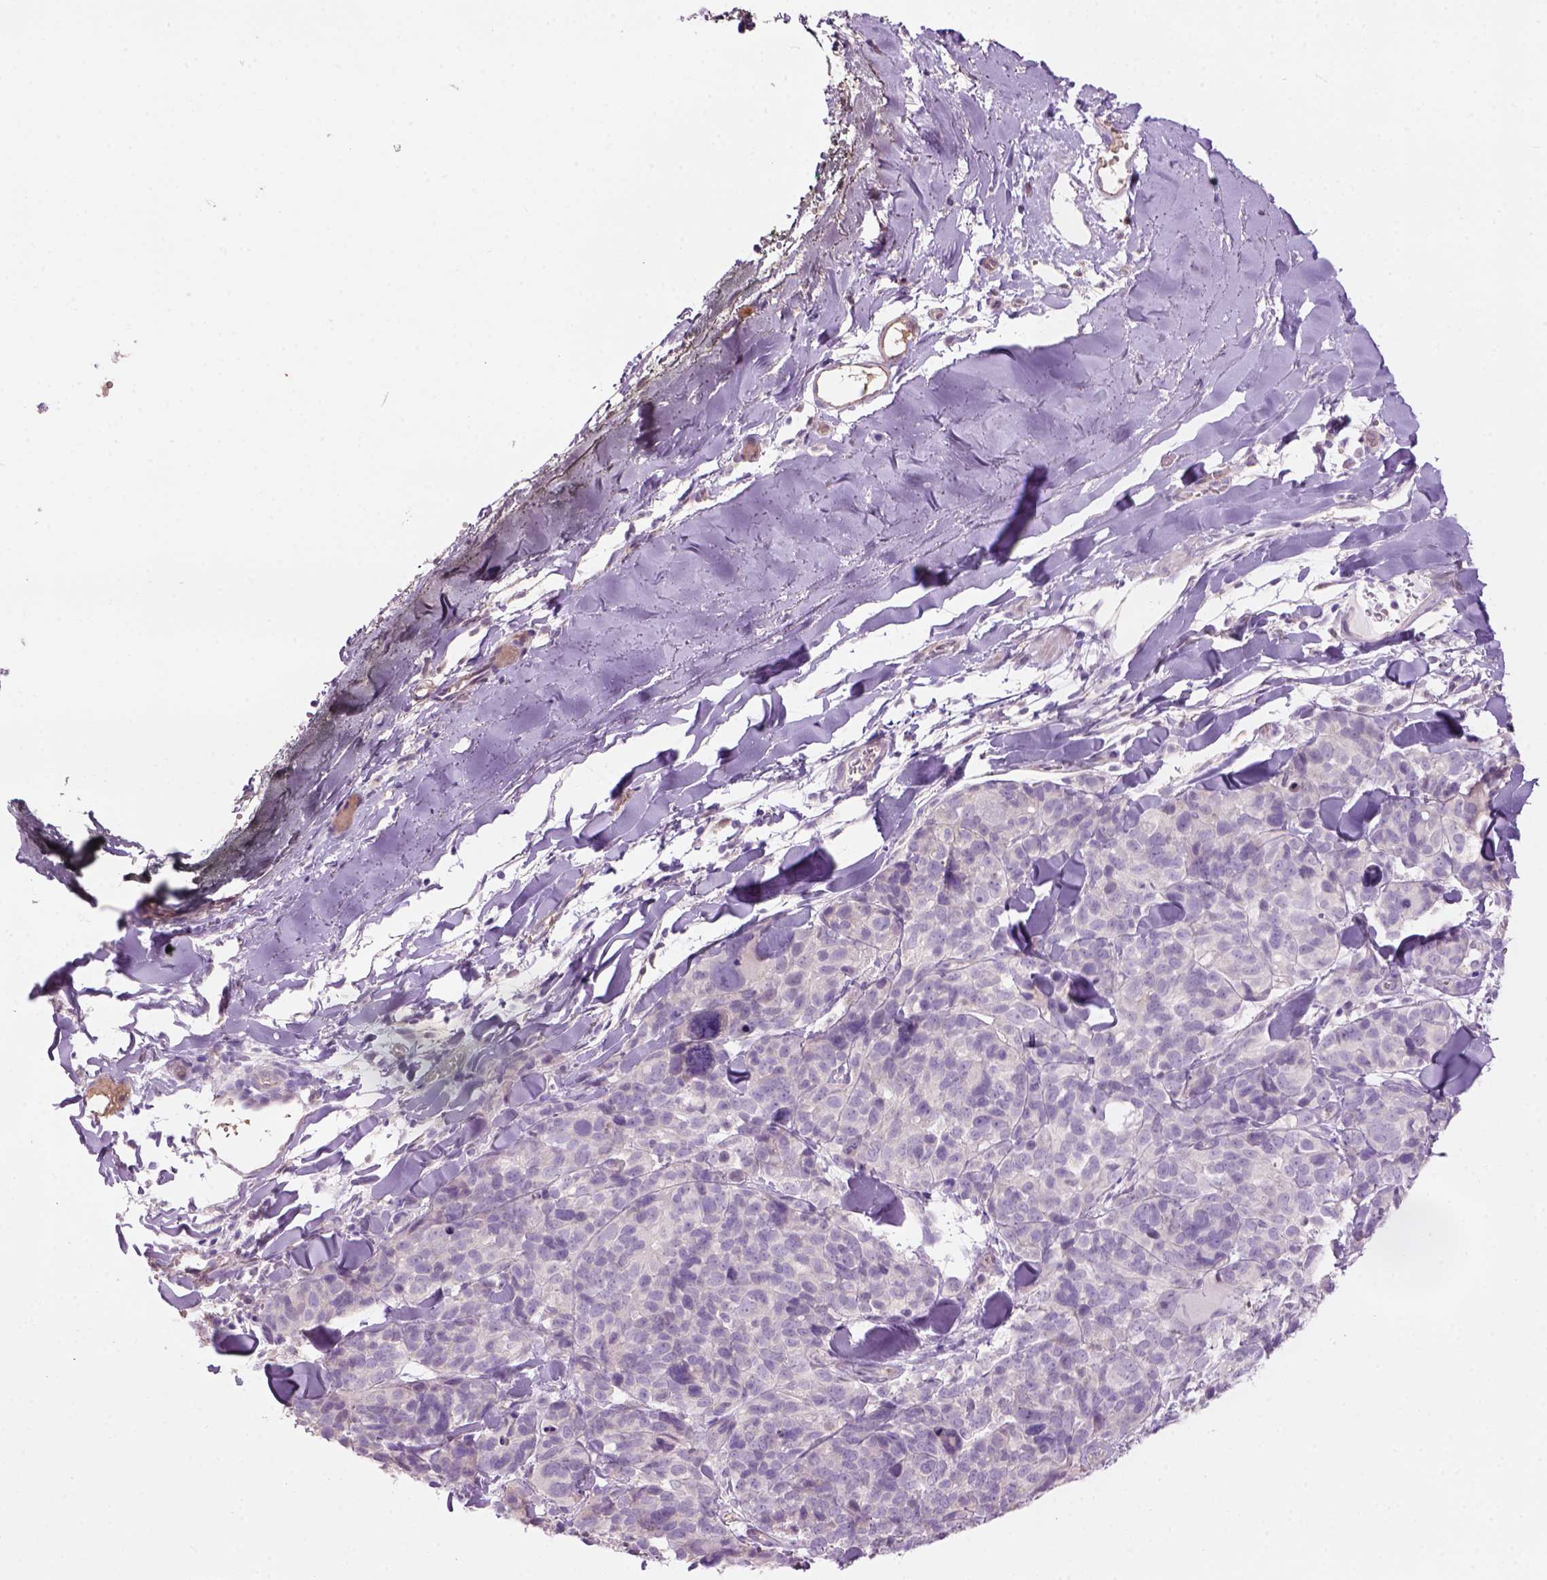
{"staining": {"intensity": "negative", "quantity": "none", "location": "none"}, "tissue": "melanoma", "cell_type": "Tumor cells", "image_type": "cancer", "snomed": [{"axis": "morphology", "description": "Malignant melanoma, NOS"}, {"axis": "topography", "description": "Skin"}], "caption": "Protein analysis of melanoma reveals no significant expression in tumor cells.", "gene": "CD84", "patient": {"sex": "male", "age": 51}}